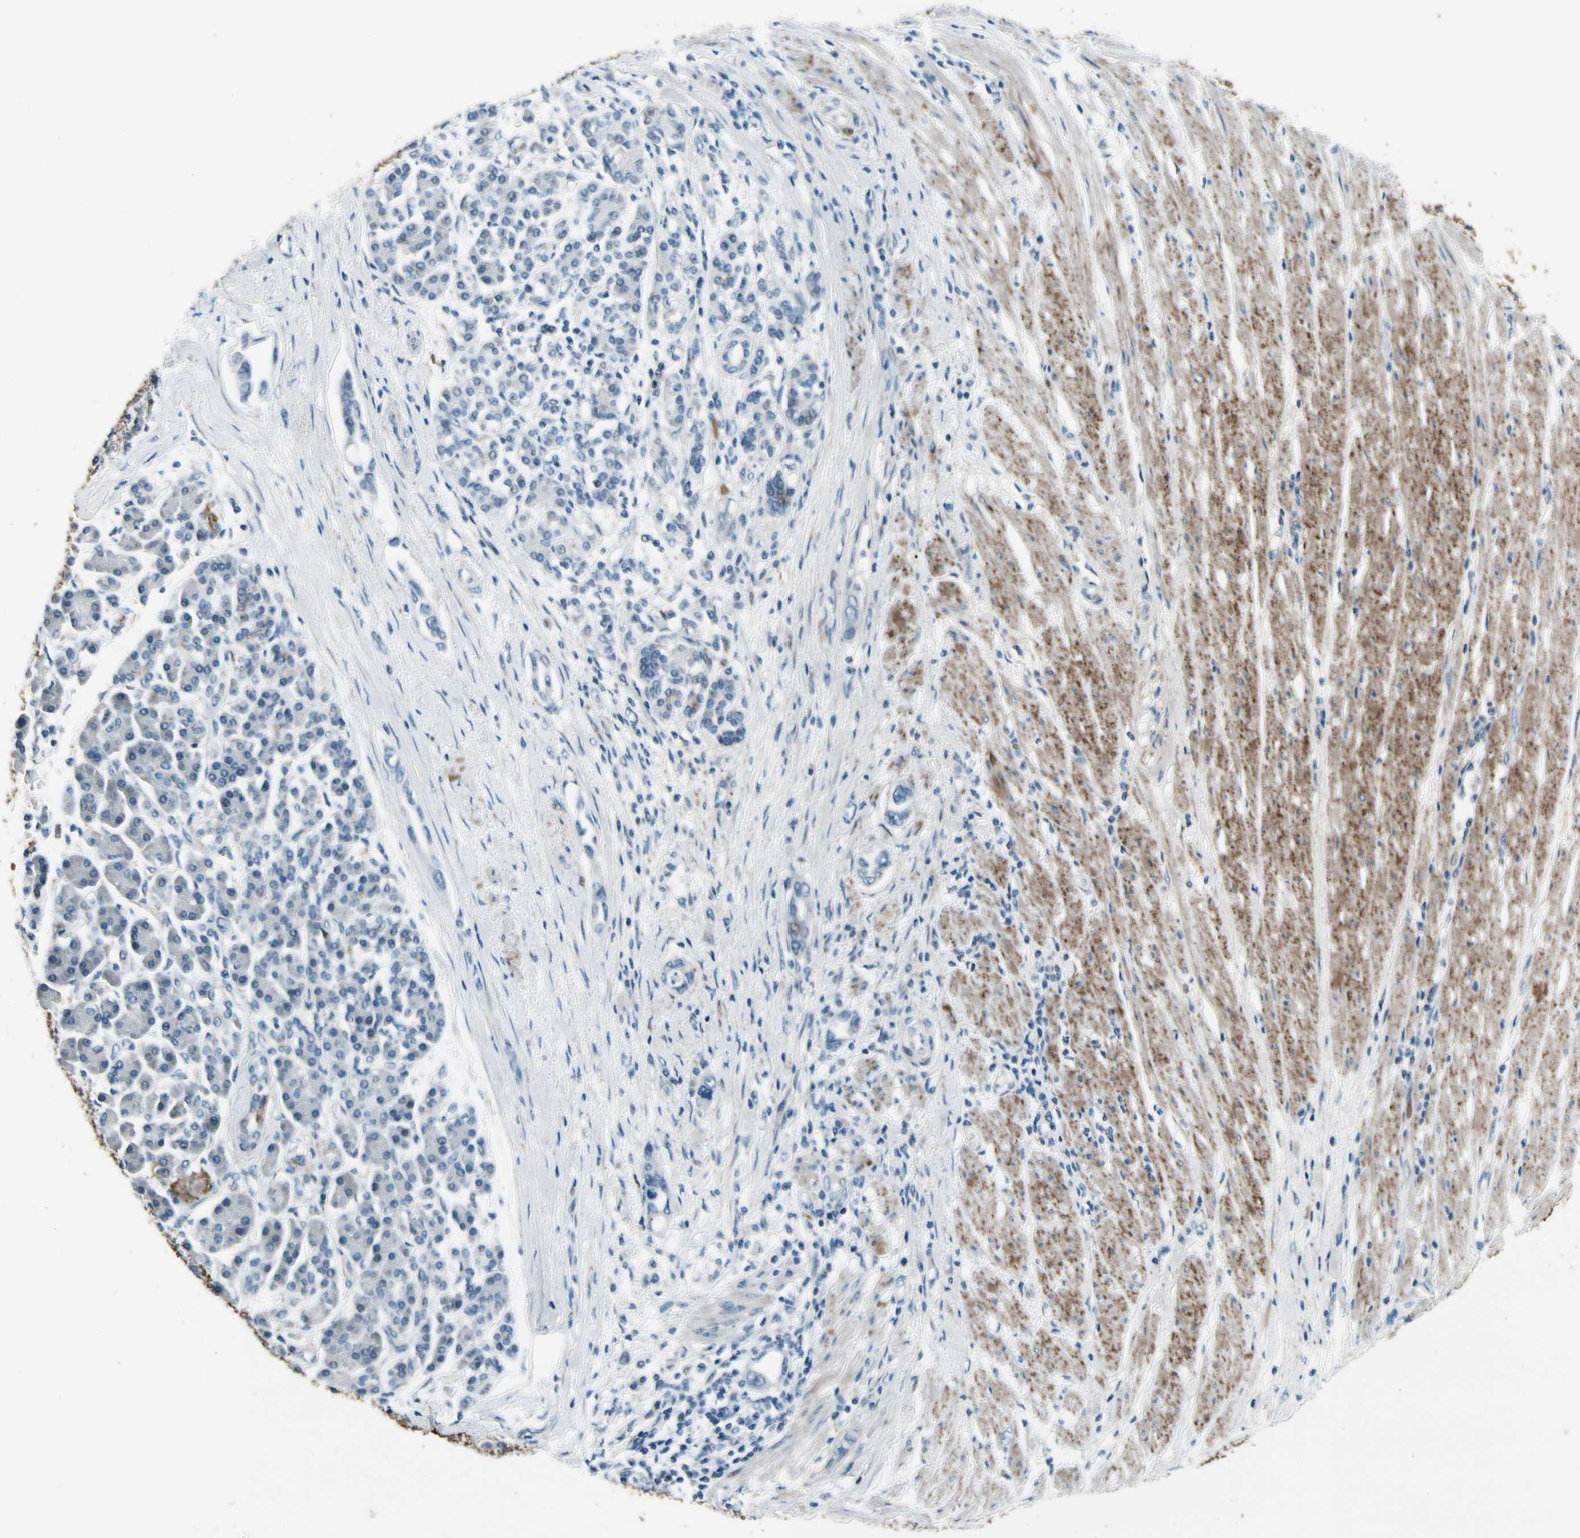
{"staining": {"intensity": "negative", "quantity": "none", "location": "none"}, "tissue": "pancreatic cancer", "cell_type": "Tumor cells", "image_type": "cancer", "snomed": [{"axis": "morphology", "description": "Adenocarcinoma, NOS"}, {"axis": "topography", "description": "Pancreas"}], "caption": "Immunohistochemistry image of neoplastic tissue: human pancreatic cancer (adenocarcinoma) stained with DAB exhibits no significant protein staining in tumor cells.", "gene": "PIGR", "patient": {"sex": "female", "age": 57}}